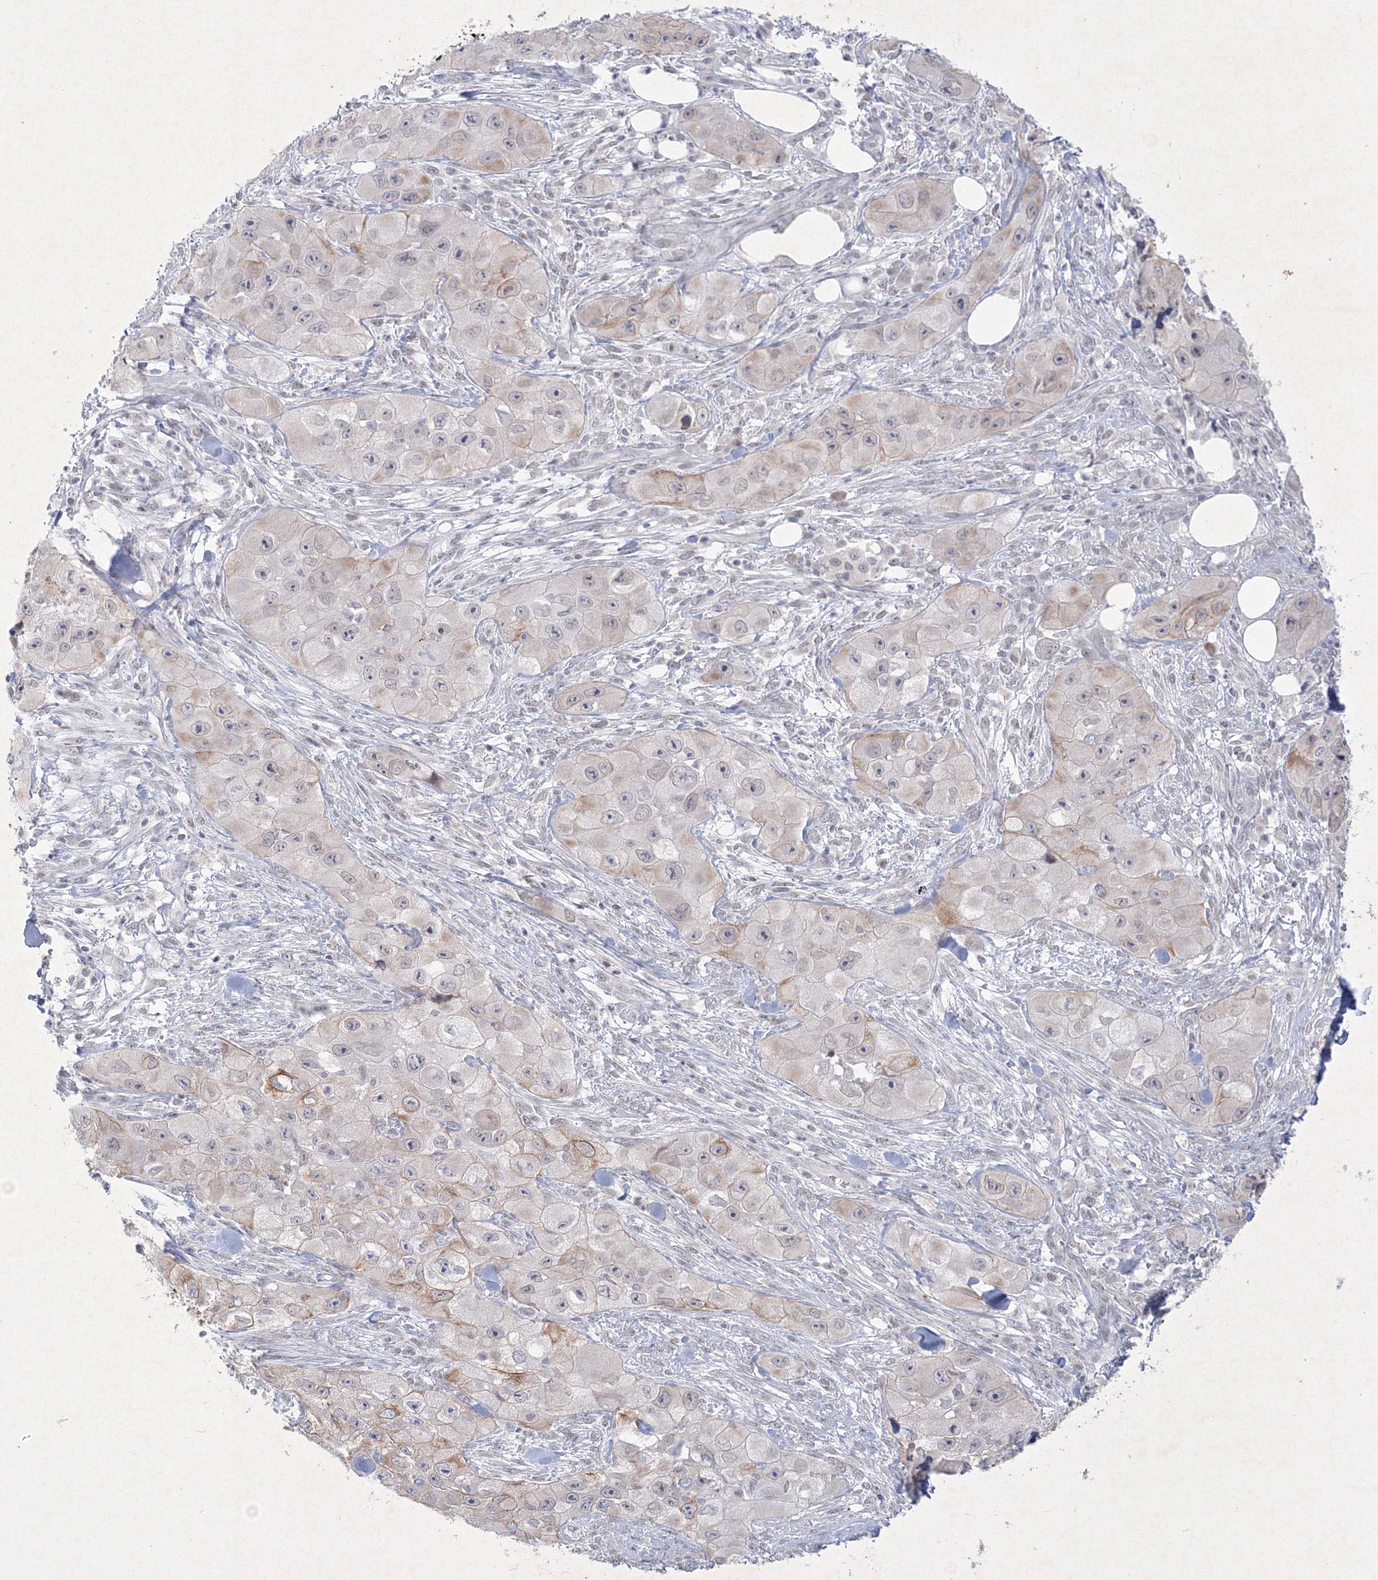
{"staining": {"intensity": "moderate", "quantity": "<25%", "location": "cytoplasmic/membranous"}, "tissue": "skin cancer", "cell_type": "Tumor cells", "image_type": "cancer", "snomed": [{"axis": "morphology", "description": "Squamous cell carcinoma, NOS"}, {"axis": "topography", "description": "Skin"}, {"axis": "topography", "description": "Subcutis"}], "caption": "Immunohistochemical staining of human squamous cell carcinoma (skin) shows low levels of moderate cytoplasmic/membranous staining in approximately <25% of tumor cells.", "gene": "NXPE3", "patient": {"sex": "male", "age": 73}}